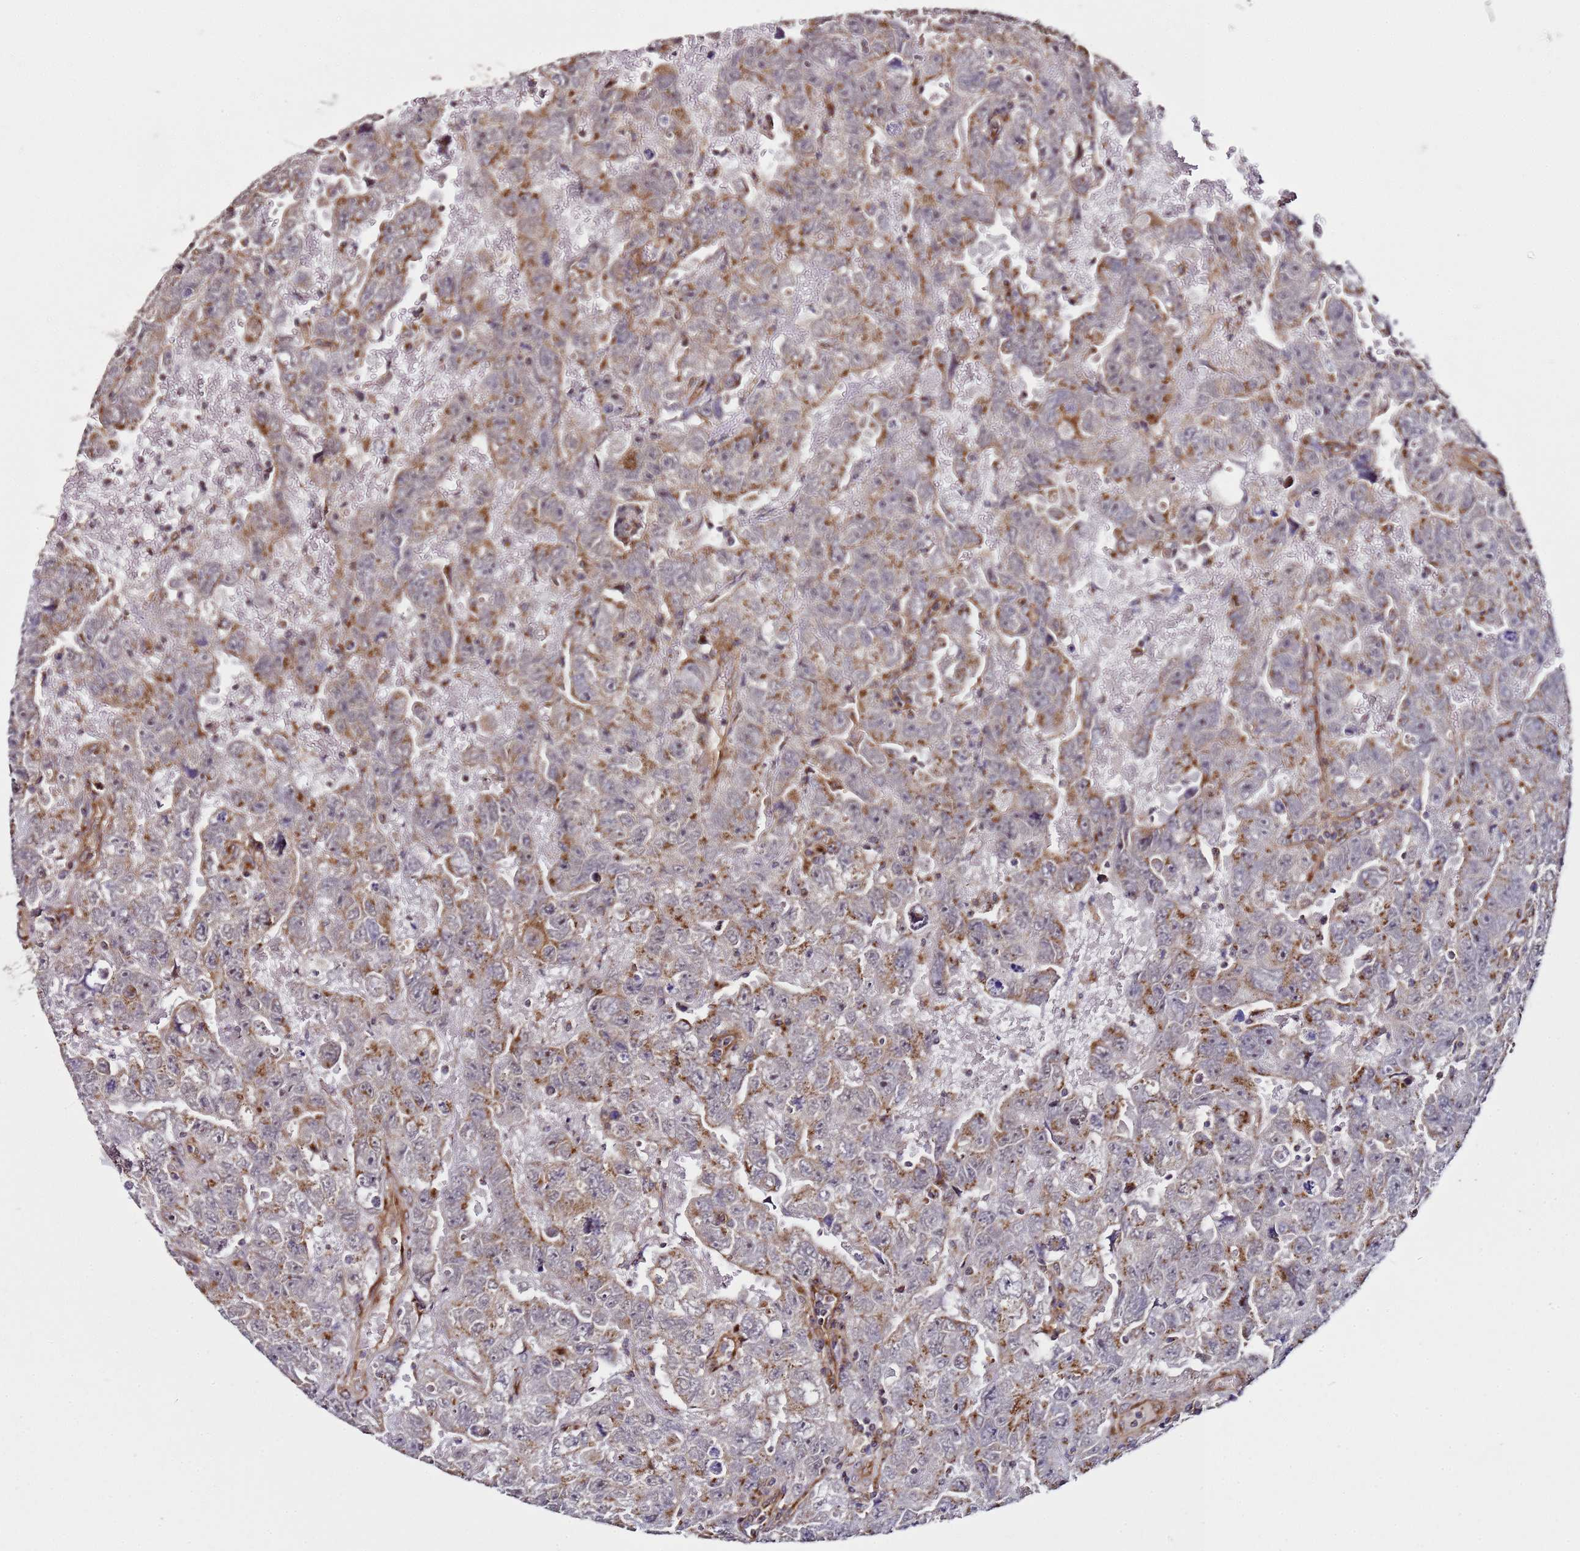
{"staining": {"intensity": "weak", "quantity": "<25%", "location": "cytoplasmic/membranous"}, "tissue": "testis cancer", "cell_type": "Tumor cells", "image_type": "cancer", "snomed": [{"axis": "morphology", "description": "Carcinoma, Embryonal, NOS"}, {"axis": "topography", "description": "Testis"}], "caption": "Immunohistochemical staining of testis cancer (embryonal carcinoma) demonstrates no significant staining in tumor cells.", "gene": "MRPL49", "patient": {"sex": "male", "age": 45}}